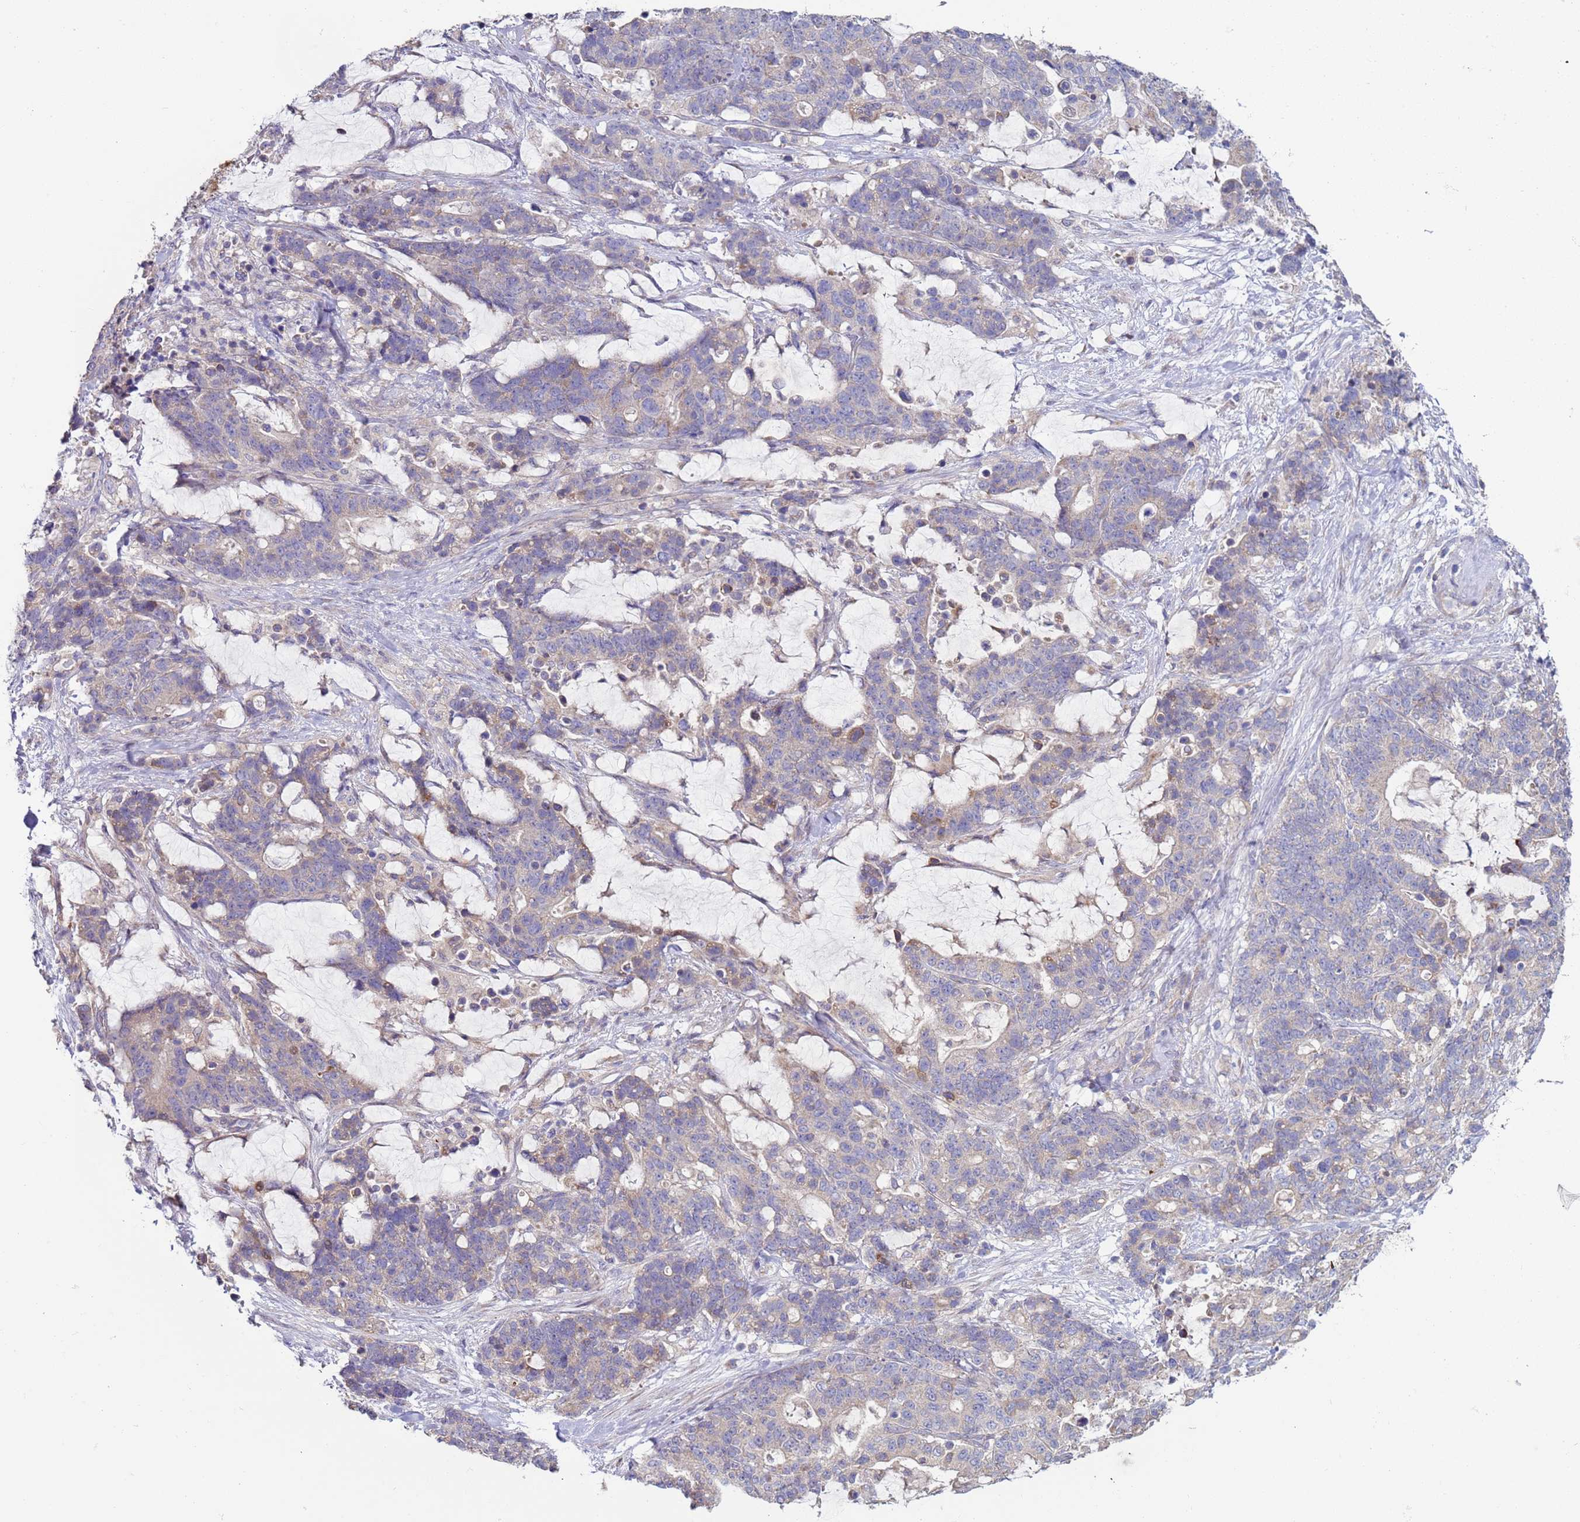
{"staining": {"intensity": "negative", "quantity": "none", "location": "none"}, "tissue": "stomach cancer", "cell_type": "Tumor cells", "image_type": "cancer", "snomed": [{"axis": "morphology", "description": "Normal tissue, NOS"}, {"axis": "morphology", "description": "Adenocarcinoma, NOS"}, {"axis": "topography", "description": "Stomach"}], "caption": "DAB immunohistochemical staining of human stomach adenocarcinoma displays no significant positivity in tumor cells.", "gene": "DIP2B", "patient": {"sex": "female", "age": 64}}